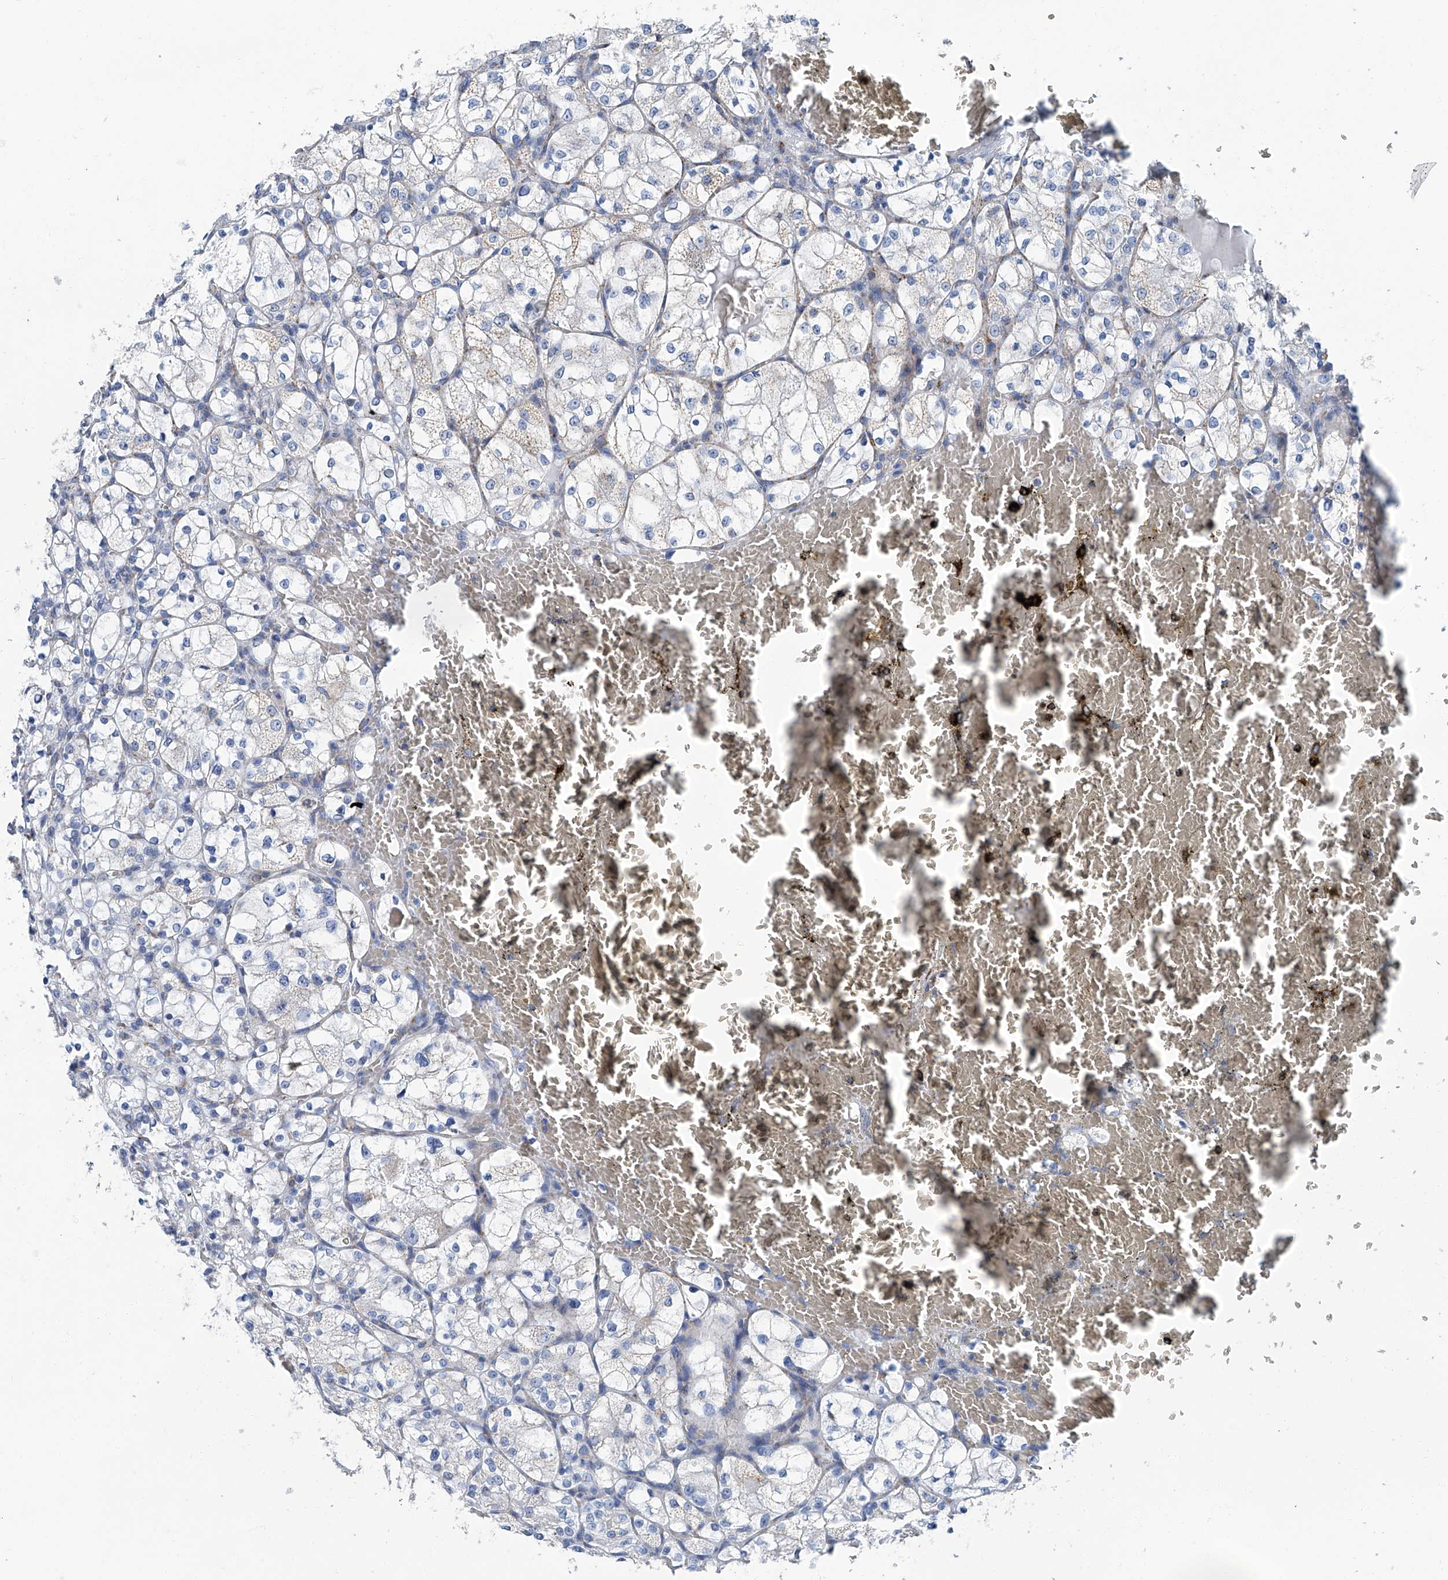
{"staining": {"intensity": "negative", "quantity": "none", "location": "none"}, "tissue": "renal cancer", "cell_type": "Tumor cells", "image_type": "cancer", "snomed": [{"axis": "morphology", "description": "Adenocarcinoma, NOS"}, {"axis": "topography", "description": "Kidney"}], "caption": "A high-resolution micrograph shows IHC staining of renal adenocarcinoma, which demonstrates no significant staining in tumor cells.", "gene": "MT-ND1", "patient": {"sex": "female", "age": 69}}